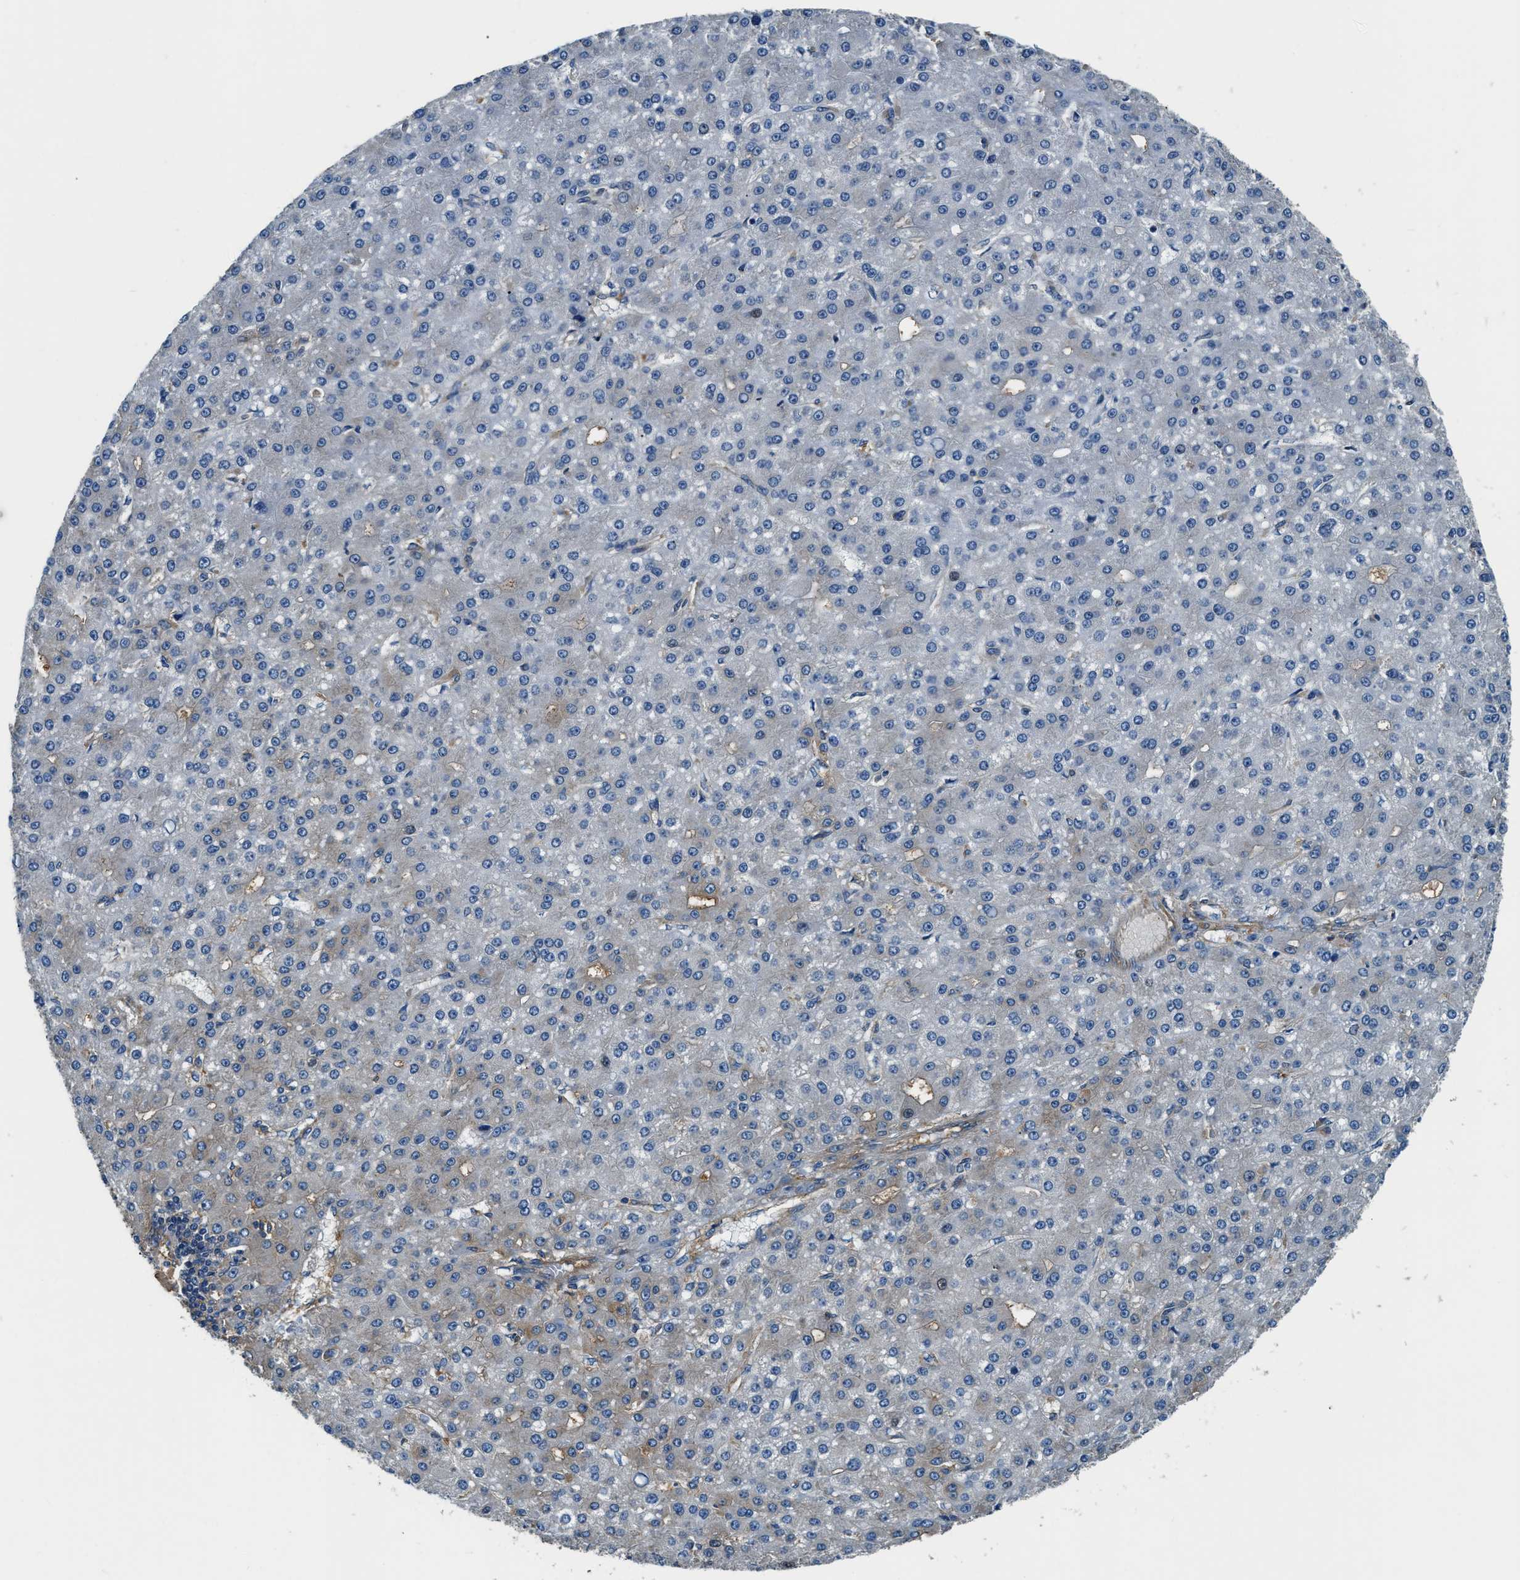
{"staining": {"intensity": "negative", "quantity": "none", "location": "none"}, "tissue": "liver cancer", "cell_type": "Tumor cells", "image_type": "cancer", "snomed": [{"axis": "morphology", "description": "Carcinoma, Hepatocellular, NOS"}, {"axis": "topography", "description": "Liver"}], "caption": "A high-resolution photomicrograph shows IHC staining of liver hepatocellular carcinoma, which shows no significant staining in tumor cells.", "gene": "EEA1", "patient": {"sex": "male", "age": 67}}